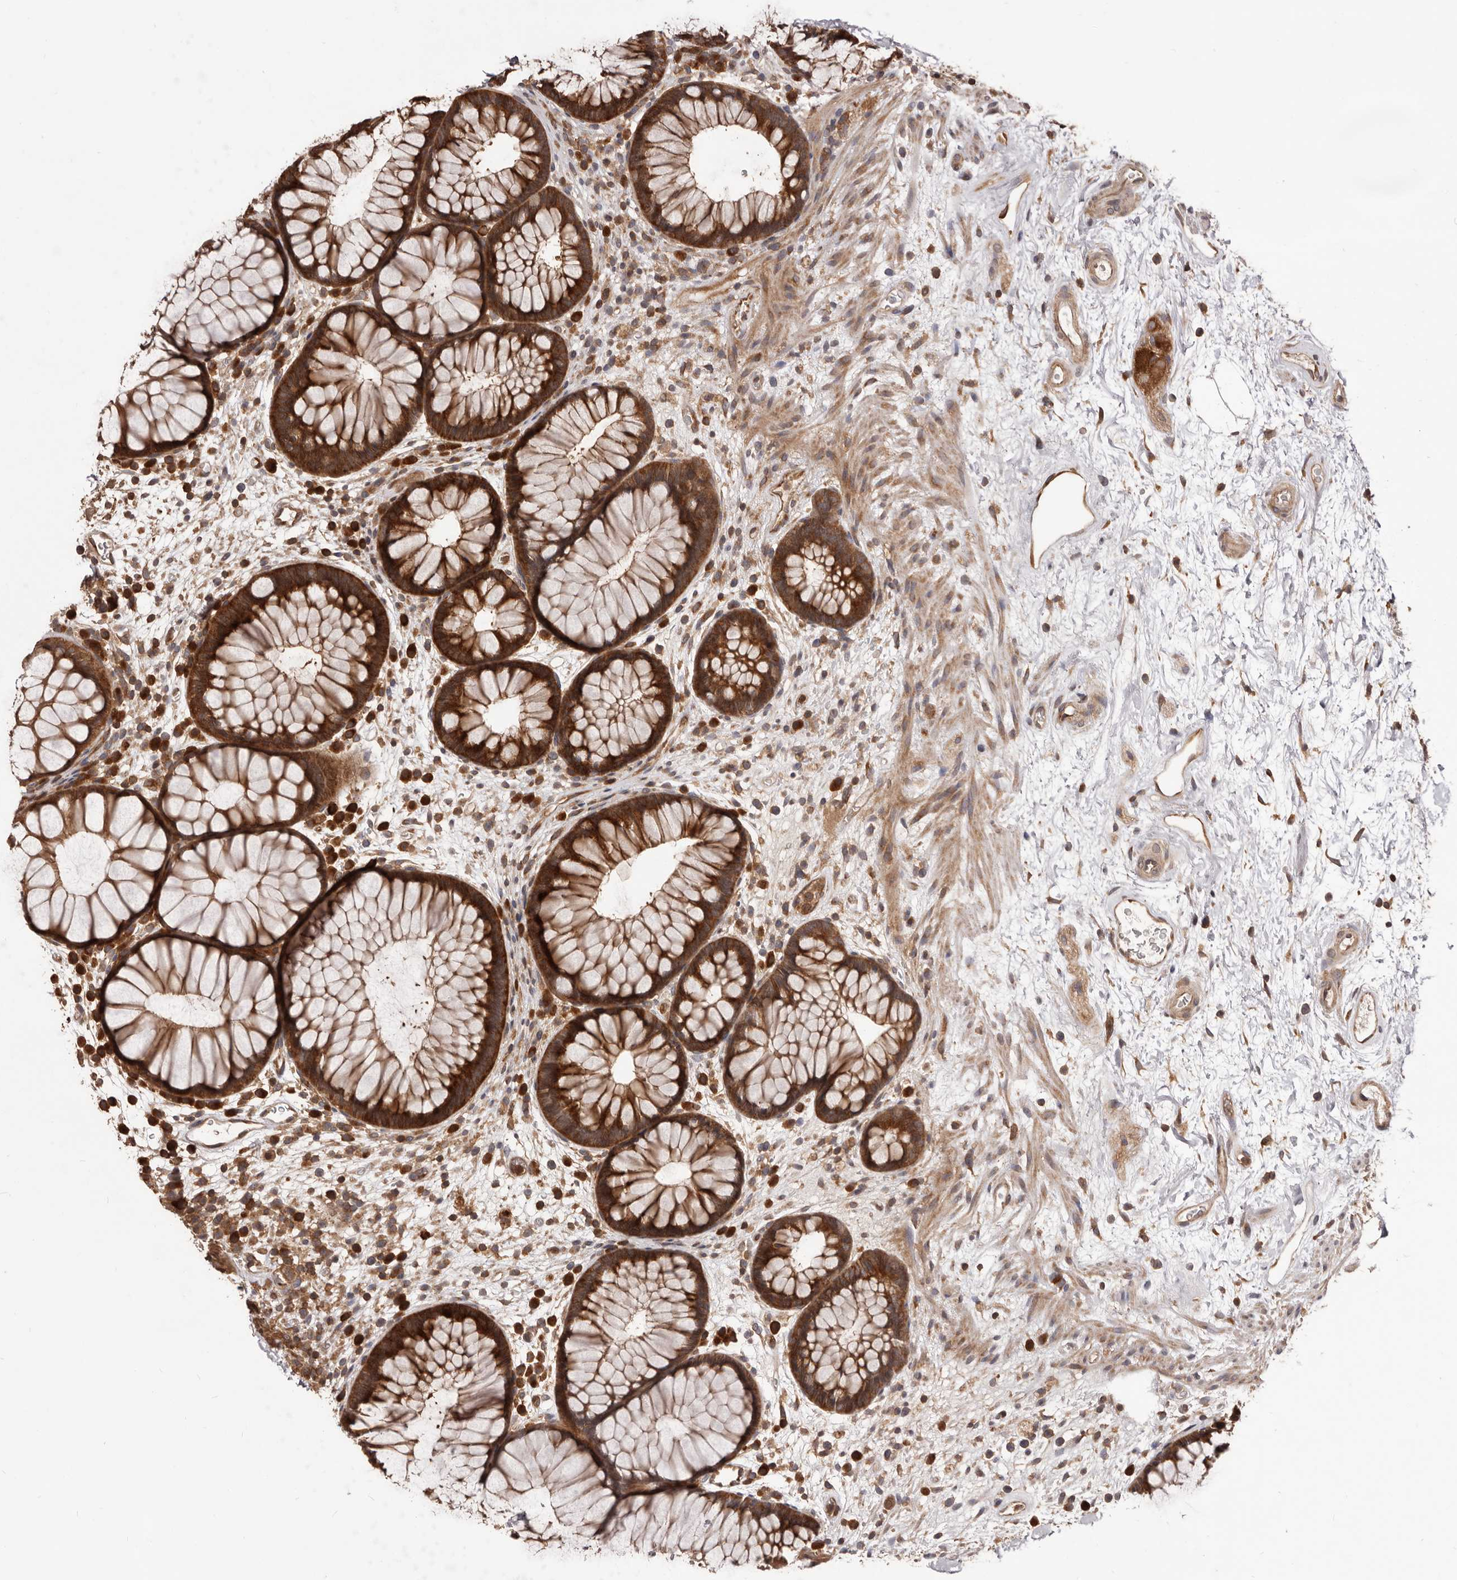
{"staining": {"intensity": "strong", "quantity": ">75%", "location": "cytoplasmic/membranous"}, "tissue": "rectum", "cell_type": "Glandular cells", "image_type": "normal", "snomed": [{"axis": "morphology", "description": "Normal tissue, NOS"}, {"axis": "topography", "description": "Rectum"}], "caption": "Protein staining of benign rectum demonstrates strong cytoplasmic/membranous expression in about >75% of glandular cells.", "gene": "HBS1L", "patient": {"sex": "male", "age": 51}}